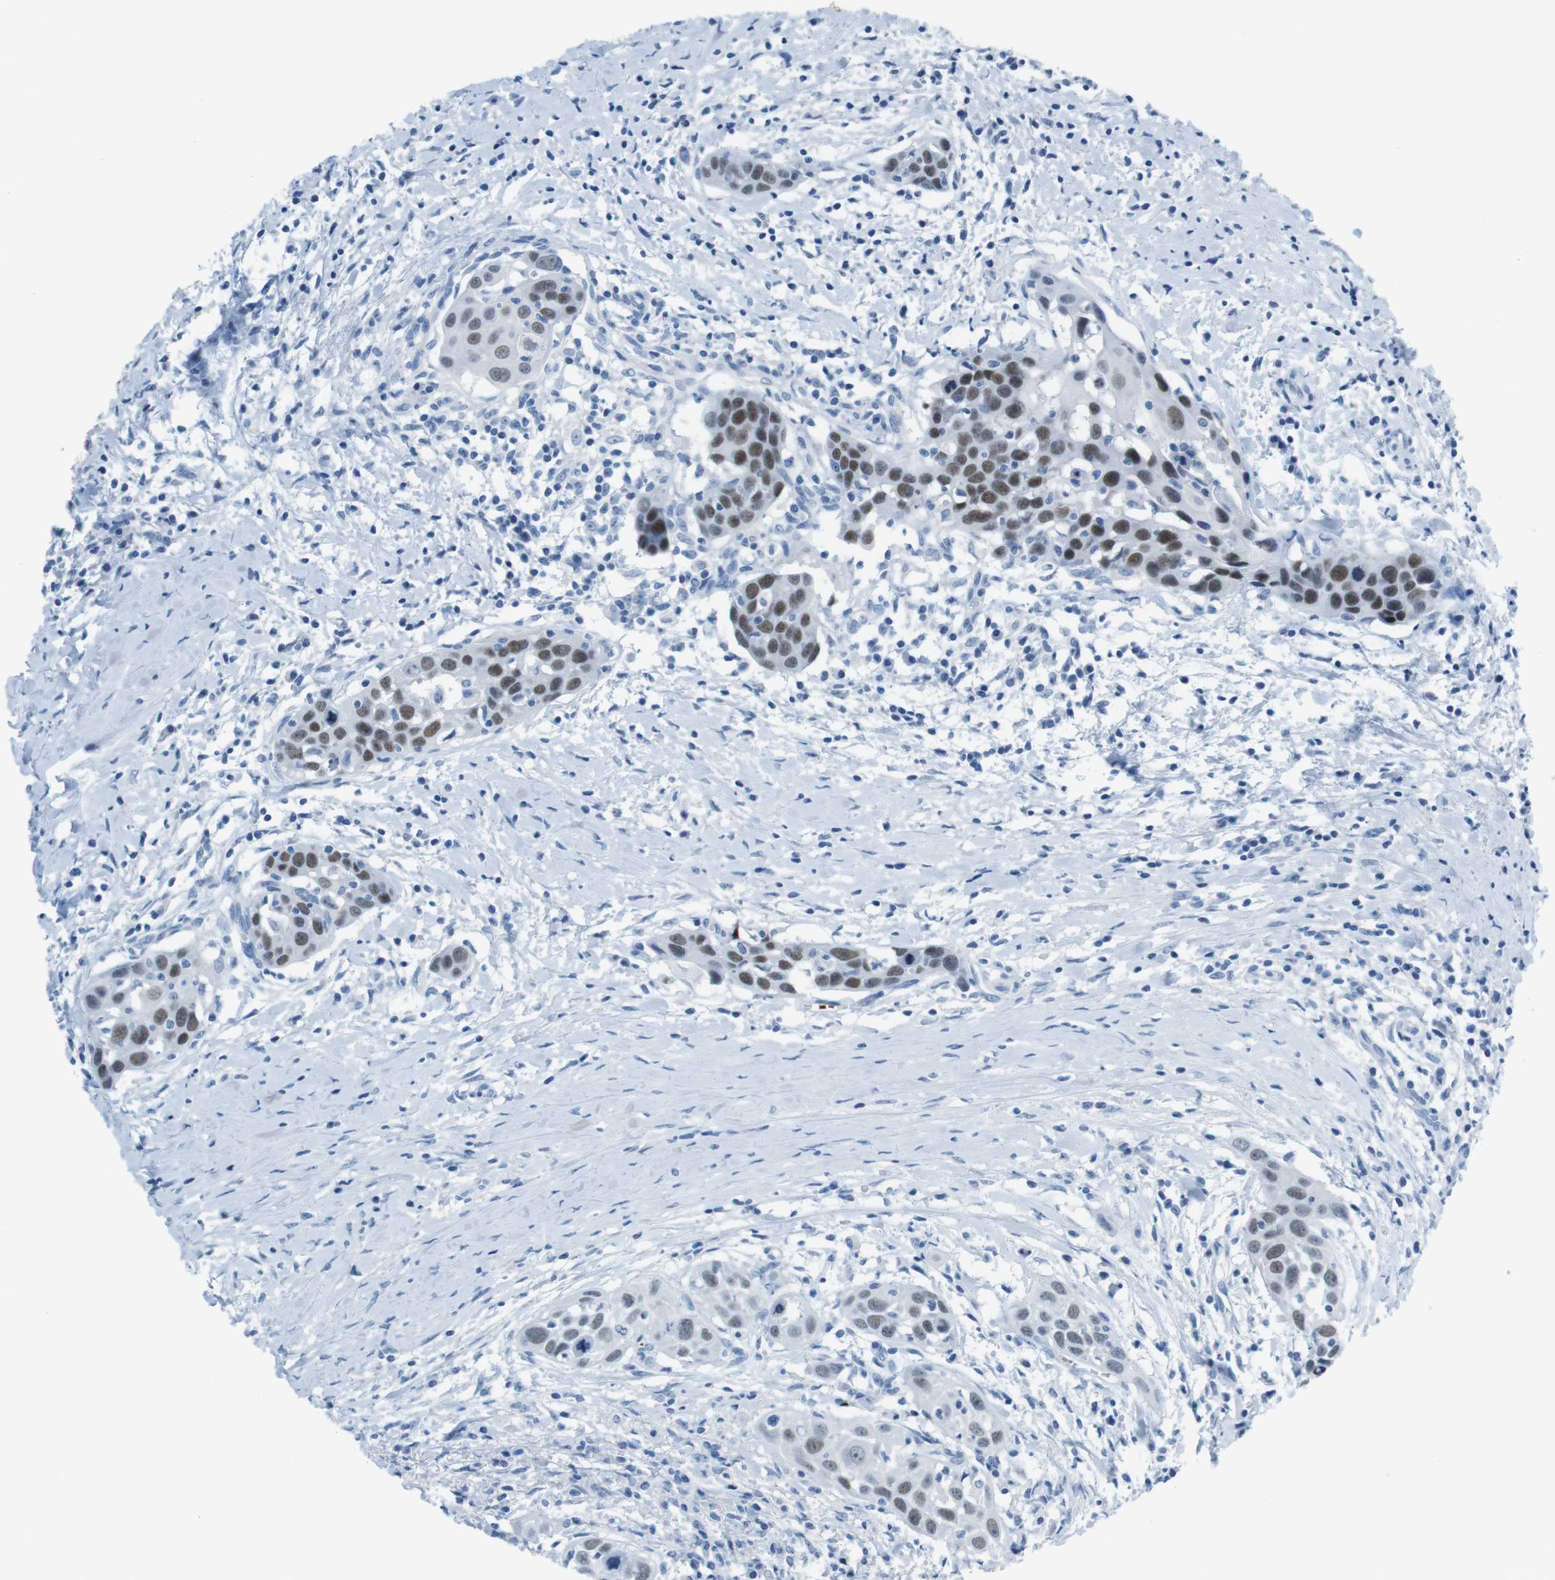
{"staining": {"intensity": "moderate", "quantity": "25%-75%", "location": "nuclear"}, "tissue": "head and neck cancer", "cell_type": "Tumor cells", "image_type": "cancer", "snomed": [{"axis": "morphology", "description": "Squamous cell carcinoma, NOS"}, {"axis": "topography", "description": "Oral tissue"}, {"axis": "topography", "description": "Head-Neck"}], "caption": "Squamous cell carcinoma (head and neck) stained for a protein displays moderate nuclear positivity in tumor cells.", "gene": "TFAP2C", "patient": {"sex": "female", "age": 50}}